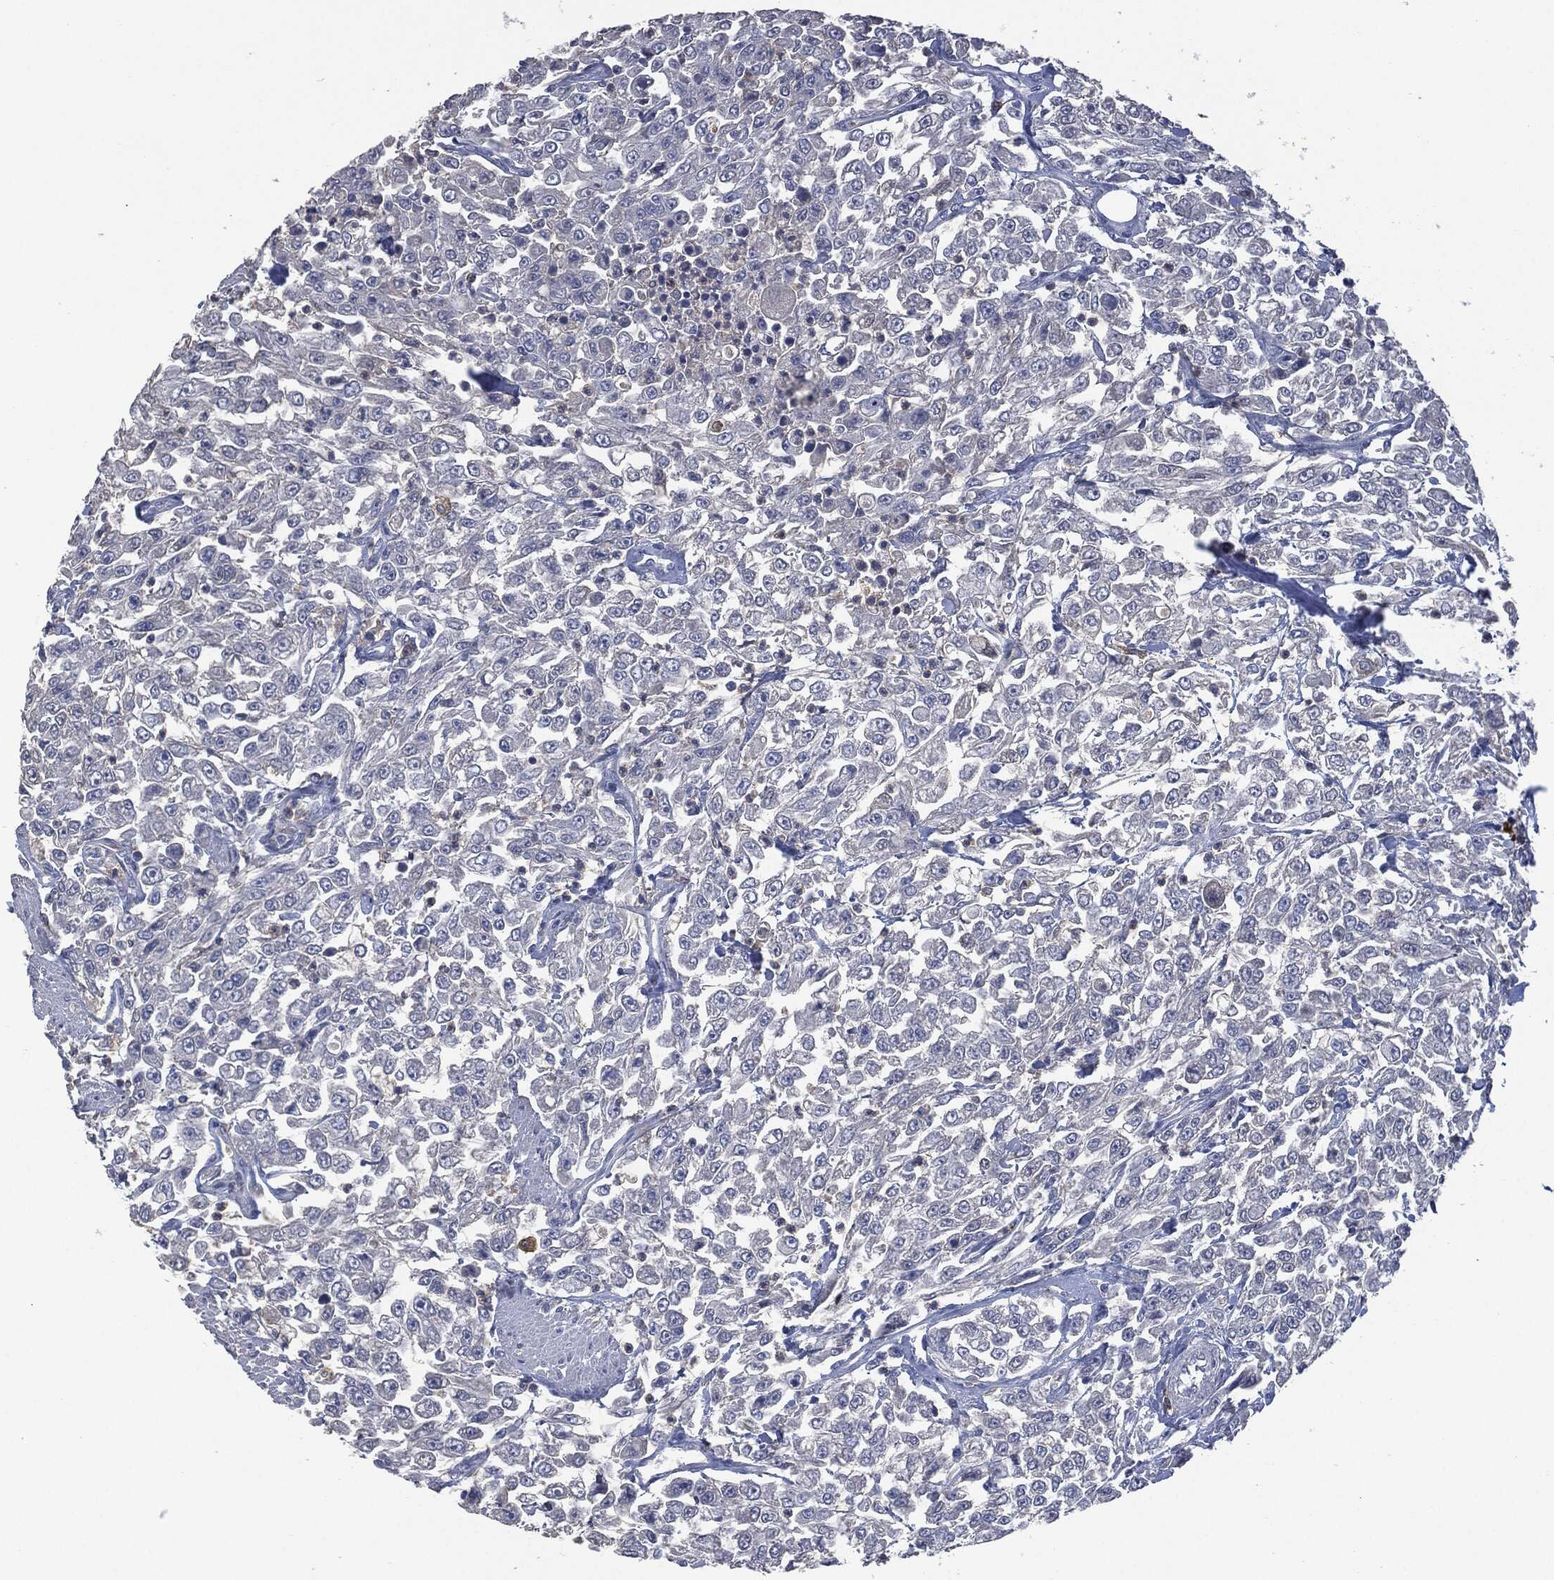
{"staining": {"intensity": "negative", "quantity": "none", "location": "none"}, "tissue": "urothelial cancer", "cell_type": "Tumor cells", "image_type": "cancer", "snomed": [{"axis": "morphology", "description": "Urothelial carcinoma, High grade"}, {"axis": "topography", "description": "Urinary bladder"}], "caption": "Histopathology image shows no protein staining in tumor cells of urothelial cancer tissue. (DAB IHC with hematoxylin counter stain).", "gene": "CD33", "patient": {"sex": "male", "age": 46}}